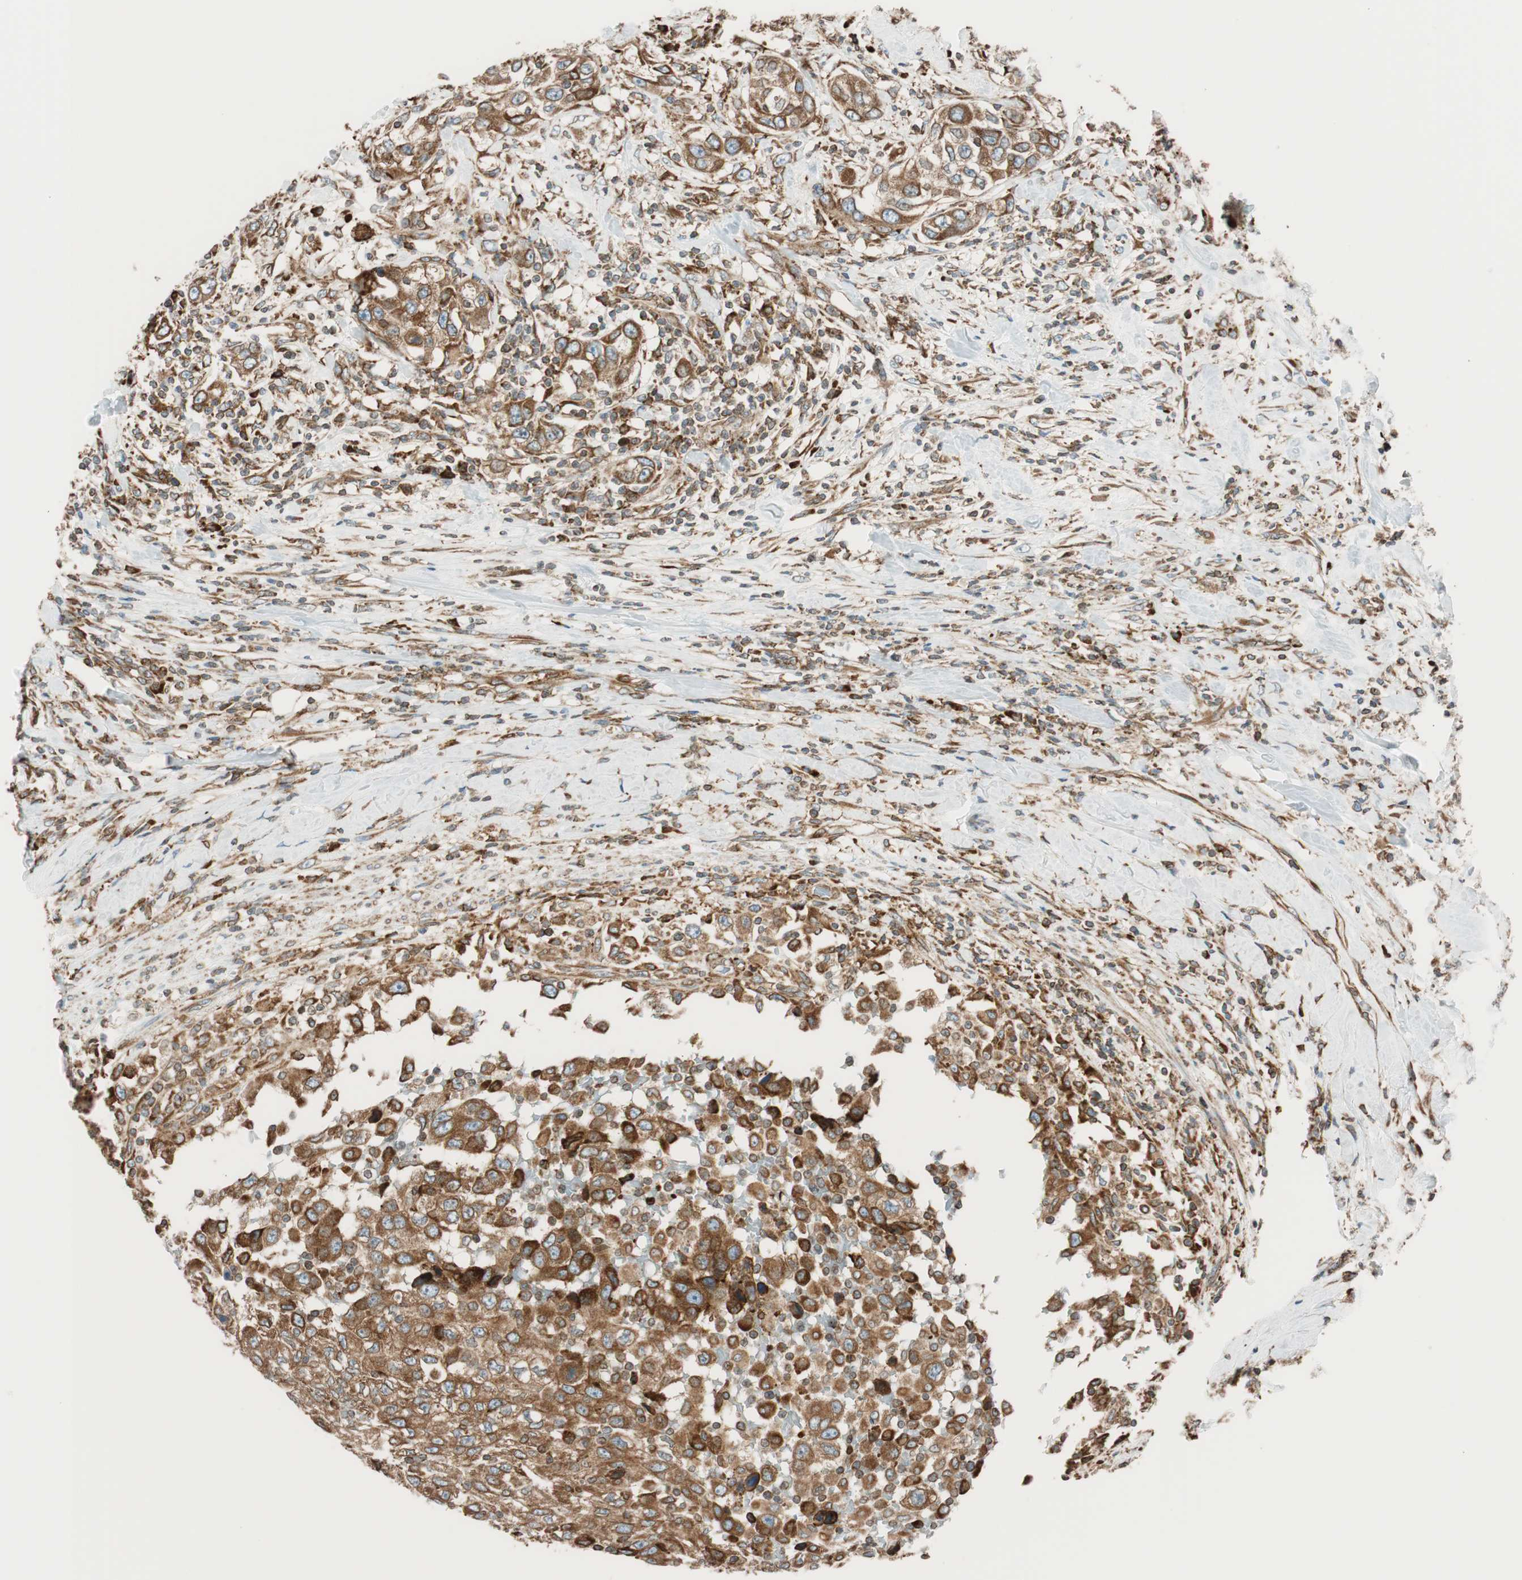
{"staining": {"intensity": "strong", "quantity": ">75%", "location": "cytoplasmic/membranous"}, "tissue": "urothelial cancer", "cell_type": "Tumor cells", "image_type": "cancer", "snomed": [{"axis": "morphology", "description": "Urothelial carcinoma, High grade"}, {"axis": "topography", "description": "Urinary bladder"}], "caption": "High-grade urothelial carcinoma stained with a protein marker exhibits strong staining in tumor cells.", "gene": "PRKCSH", "patient": {"sex": "female", "age": 80}}